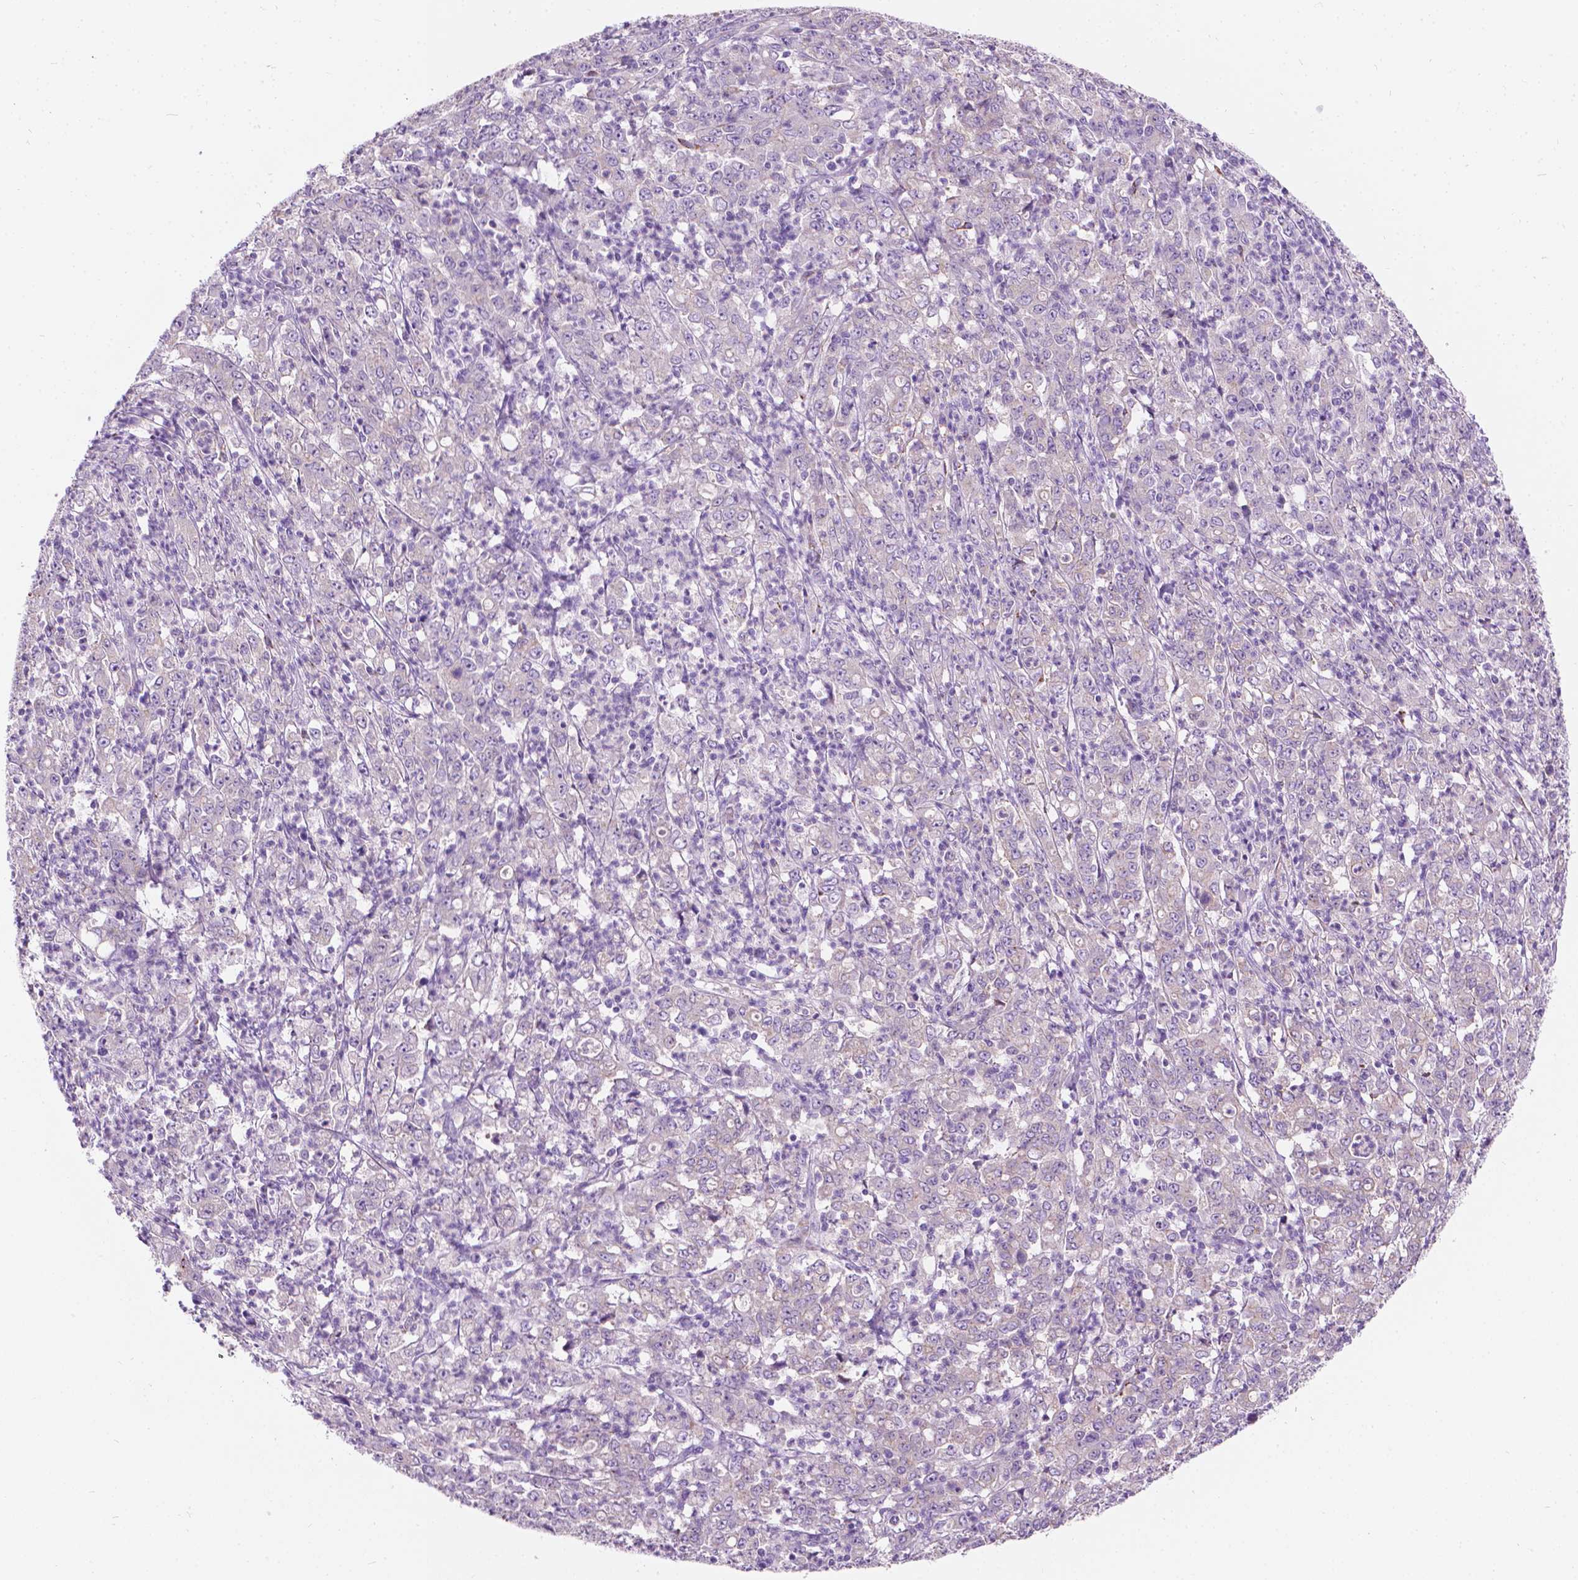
{"staining": {"intensity": "negative", "quantity": "none", "location": "none"}, "tissue": "stomach cancer", "cell_type": "Tumor cells", "image_type": "cancer", "snomed": [{"axis": "morphology", "description": "Adenocarcinoma, NOS"}, {"axis": "topography", "description": "Stomach, lower"}], "caption": "A histopathology image of human stomach cancer (adenocarcinoma) is negative for staining in tumor cells.", "gene": "NOS1AP", "patient": {"sex": "female", "age": 71}}